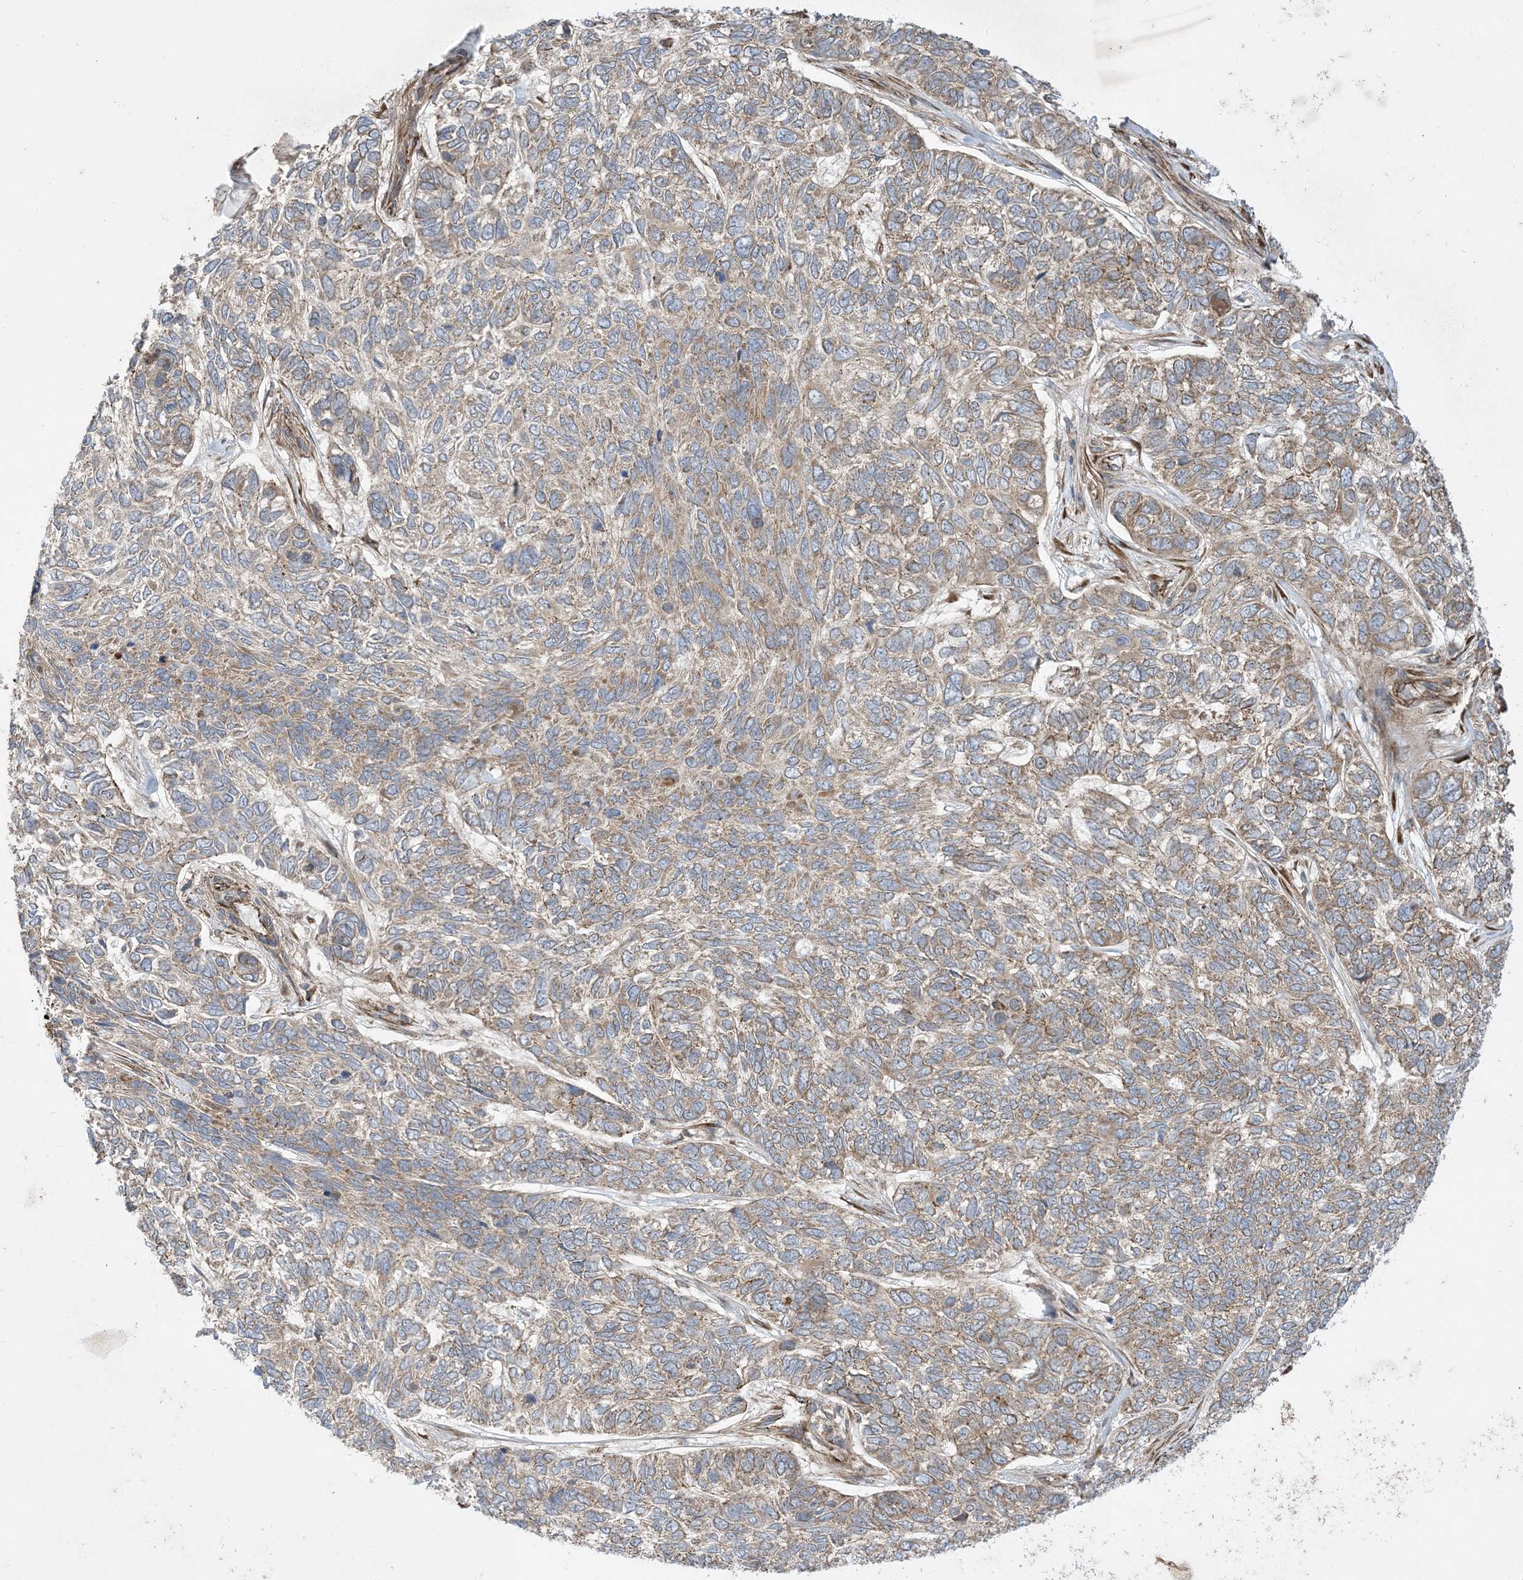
{"staining": {"intensity": "weak", "quantity": "25%-75%", "location": "cytoplasmic/membranous"}, "tissue": "skin cancer", "cell_type": "Tumor cells", "image_type": "cancer", "snomed": [{"axis": "morphology", "description": "Basal cell carcinoma"}, {"axis": "topography", "description": "Skin"}], "caption": "About 25%-75% of tumor cells in human skin cancer (basal cell carcinoma) demonstrate weak cytoplasmic/membranous protein staining as visualized by brown immunohistochemical staining.", "gene": "OTOP1", "patient": {"sex": "female", "age": 65}}